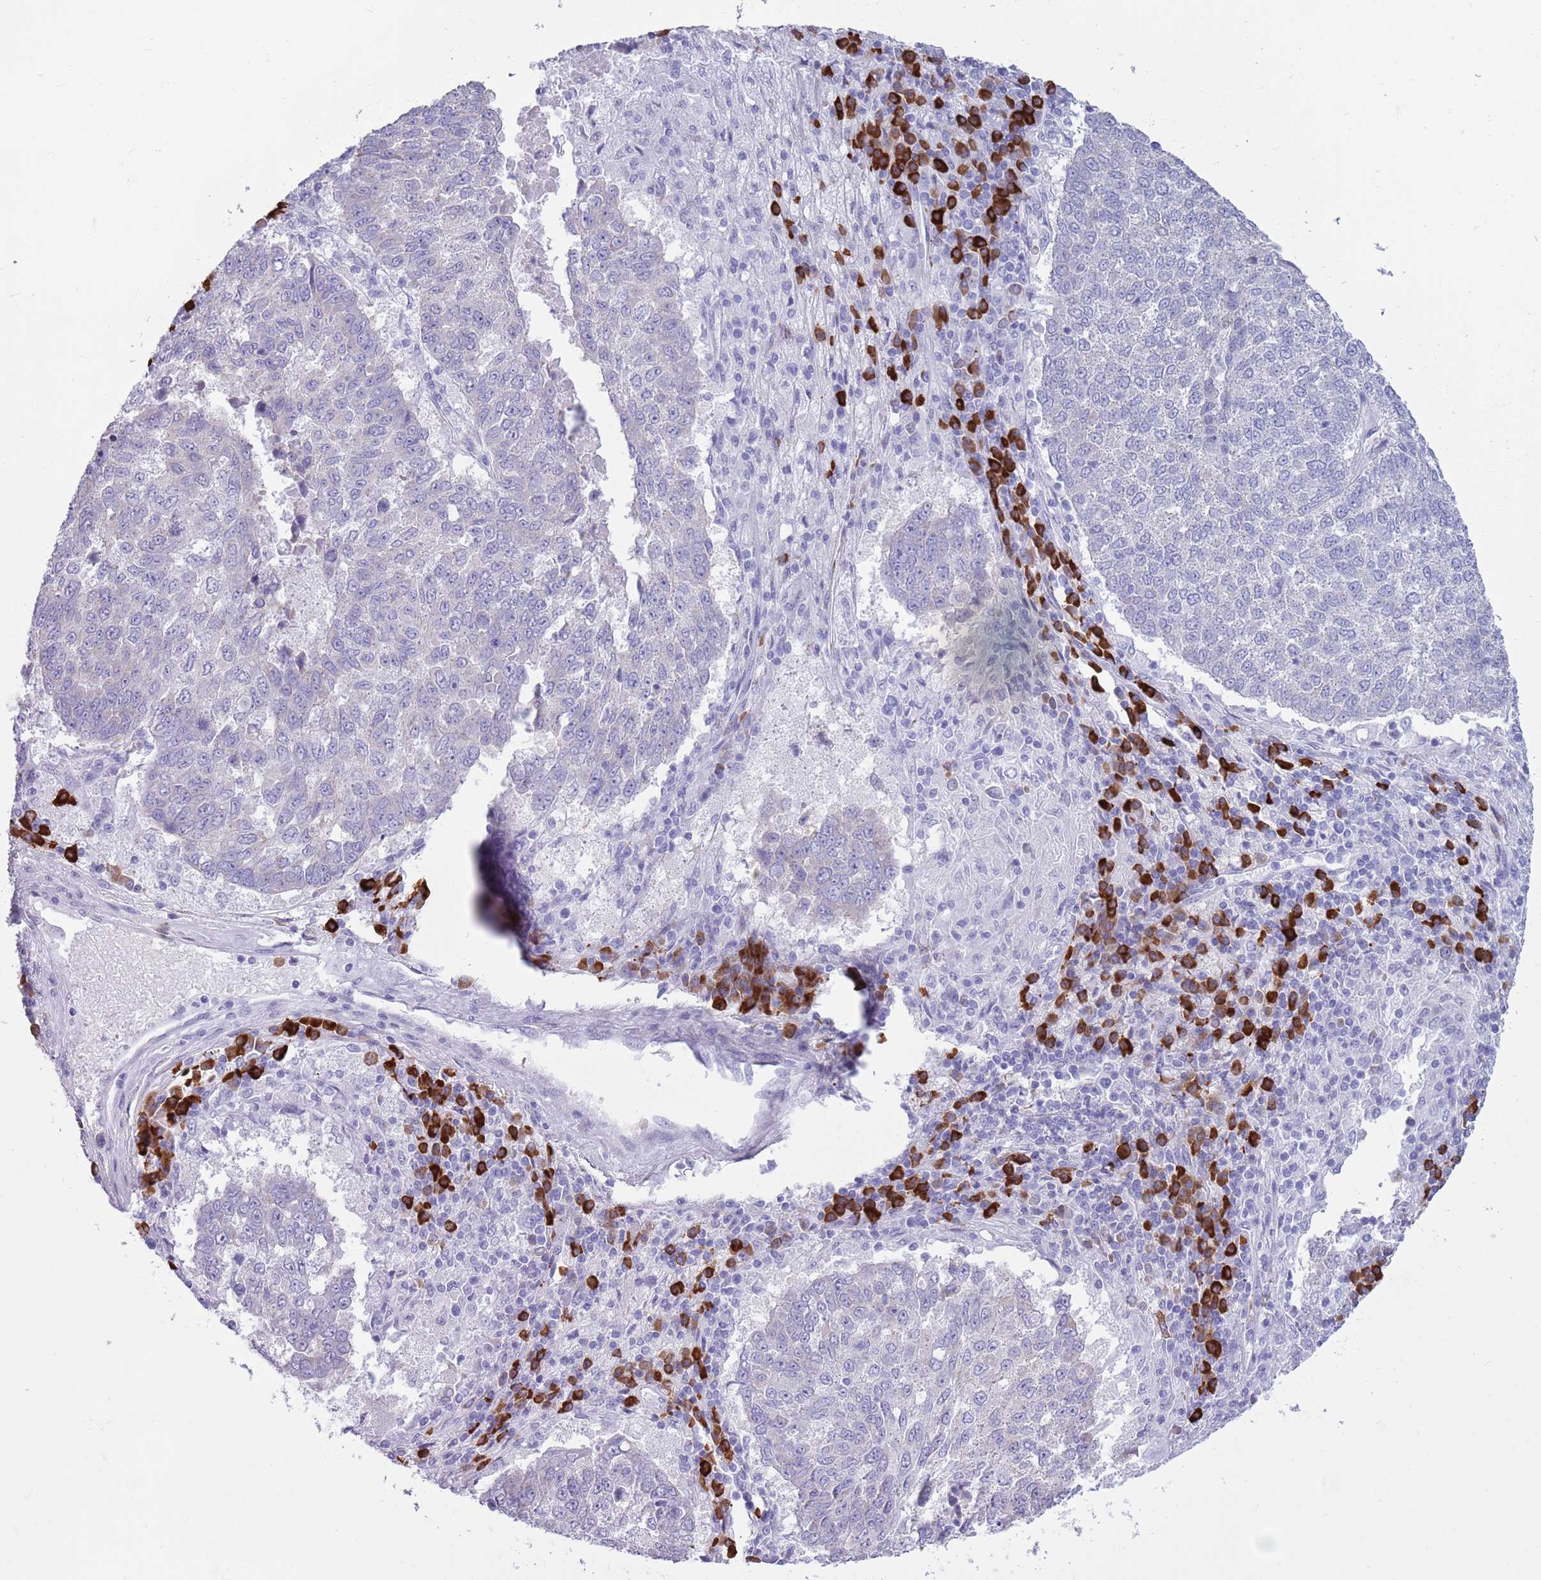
{"staining": {"intensity": "negative", "quantity": "none", "location": "none"}, "tissue": "lung cancer", "cell_type": "Tumor cells", "image_type": "cancer", "snomed": [{"axis": "morphology", "description": "Squamous cell carcinoma, NOS"}, {"axis": "topography", "description": "Lung"}], "caption": "High magnification brightfield microscopy of lung cancer (squamous cell carcinoma) stained with DAB (brown) and counterstained with hematoxylin (blue): tumor cells show no significant expression.", "gene": "LY6G5B", "patient": {"sex": "male", "age": 73}}